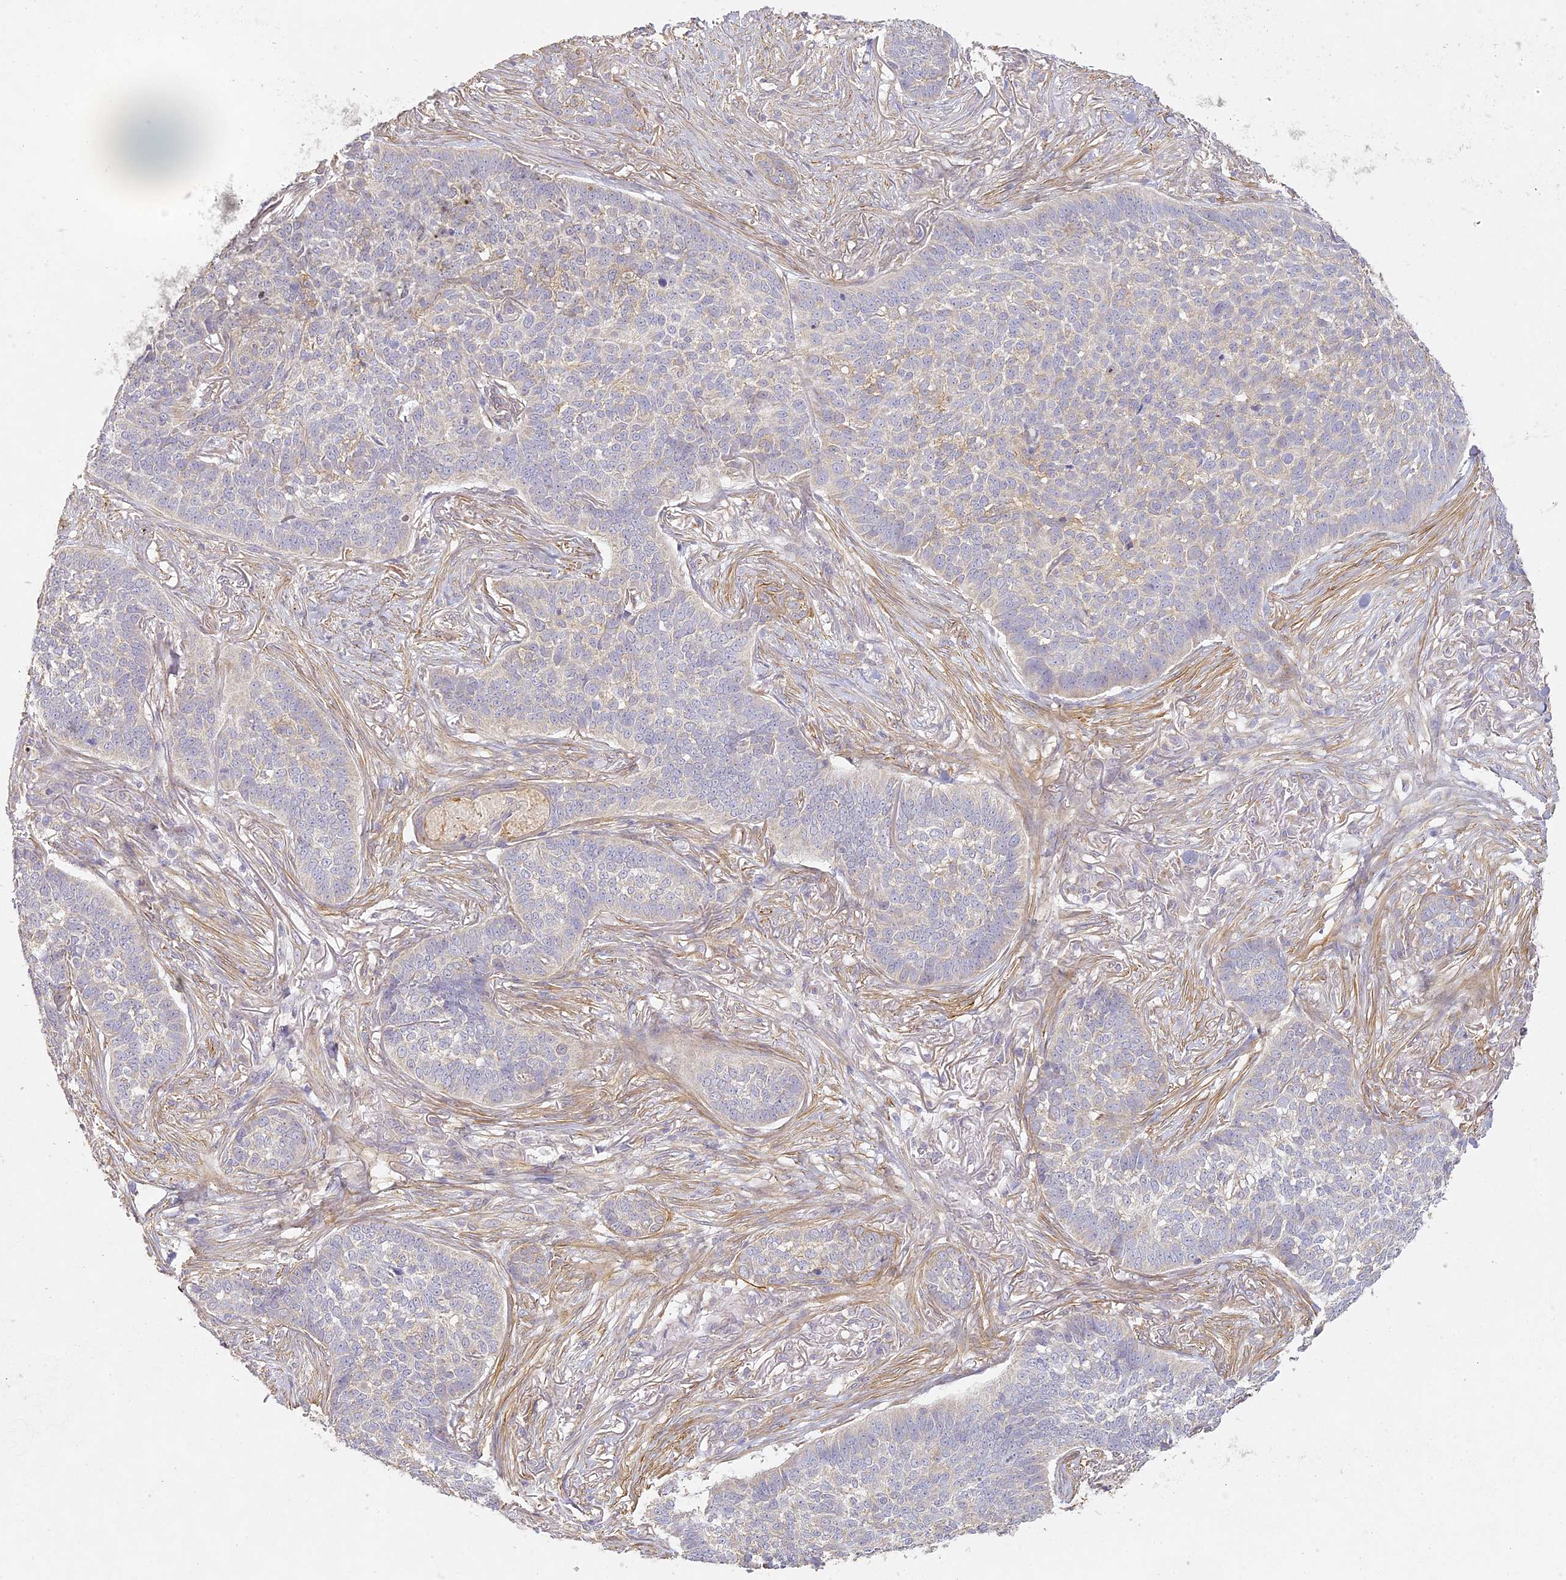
{"staining": {"intensity": "negative", "quantity": "none", "location": "none"}, "tissue": "skin cancer", "cell_type": "Tumor cells", "image_type": "cancer", "snomed": [{"axis": "morphology", "description": "Basal cell carcinoma"}, {"axis": "topography", "description": "Skin"}], "caption": "This is an IHC photomicrograph of human skin basal cell carcinoma. There is no positivity in tumor cells.", "gene": "MED28", "patient": {"sex": "male", "age": 85}}